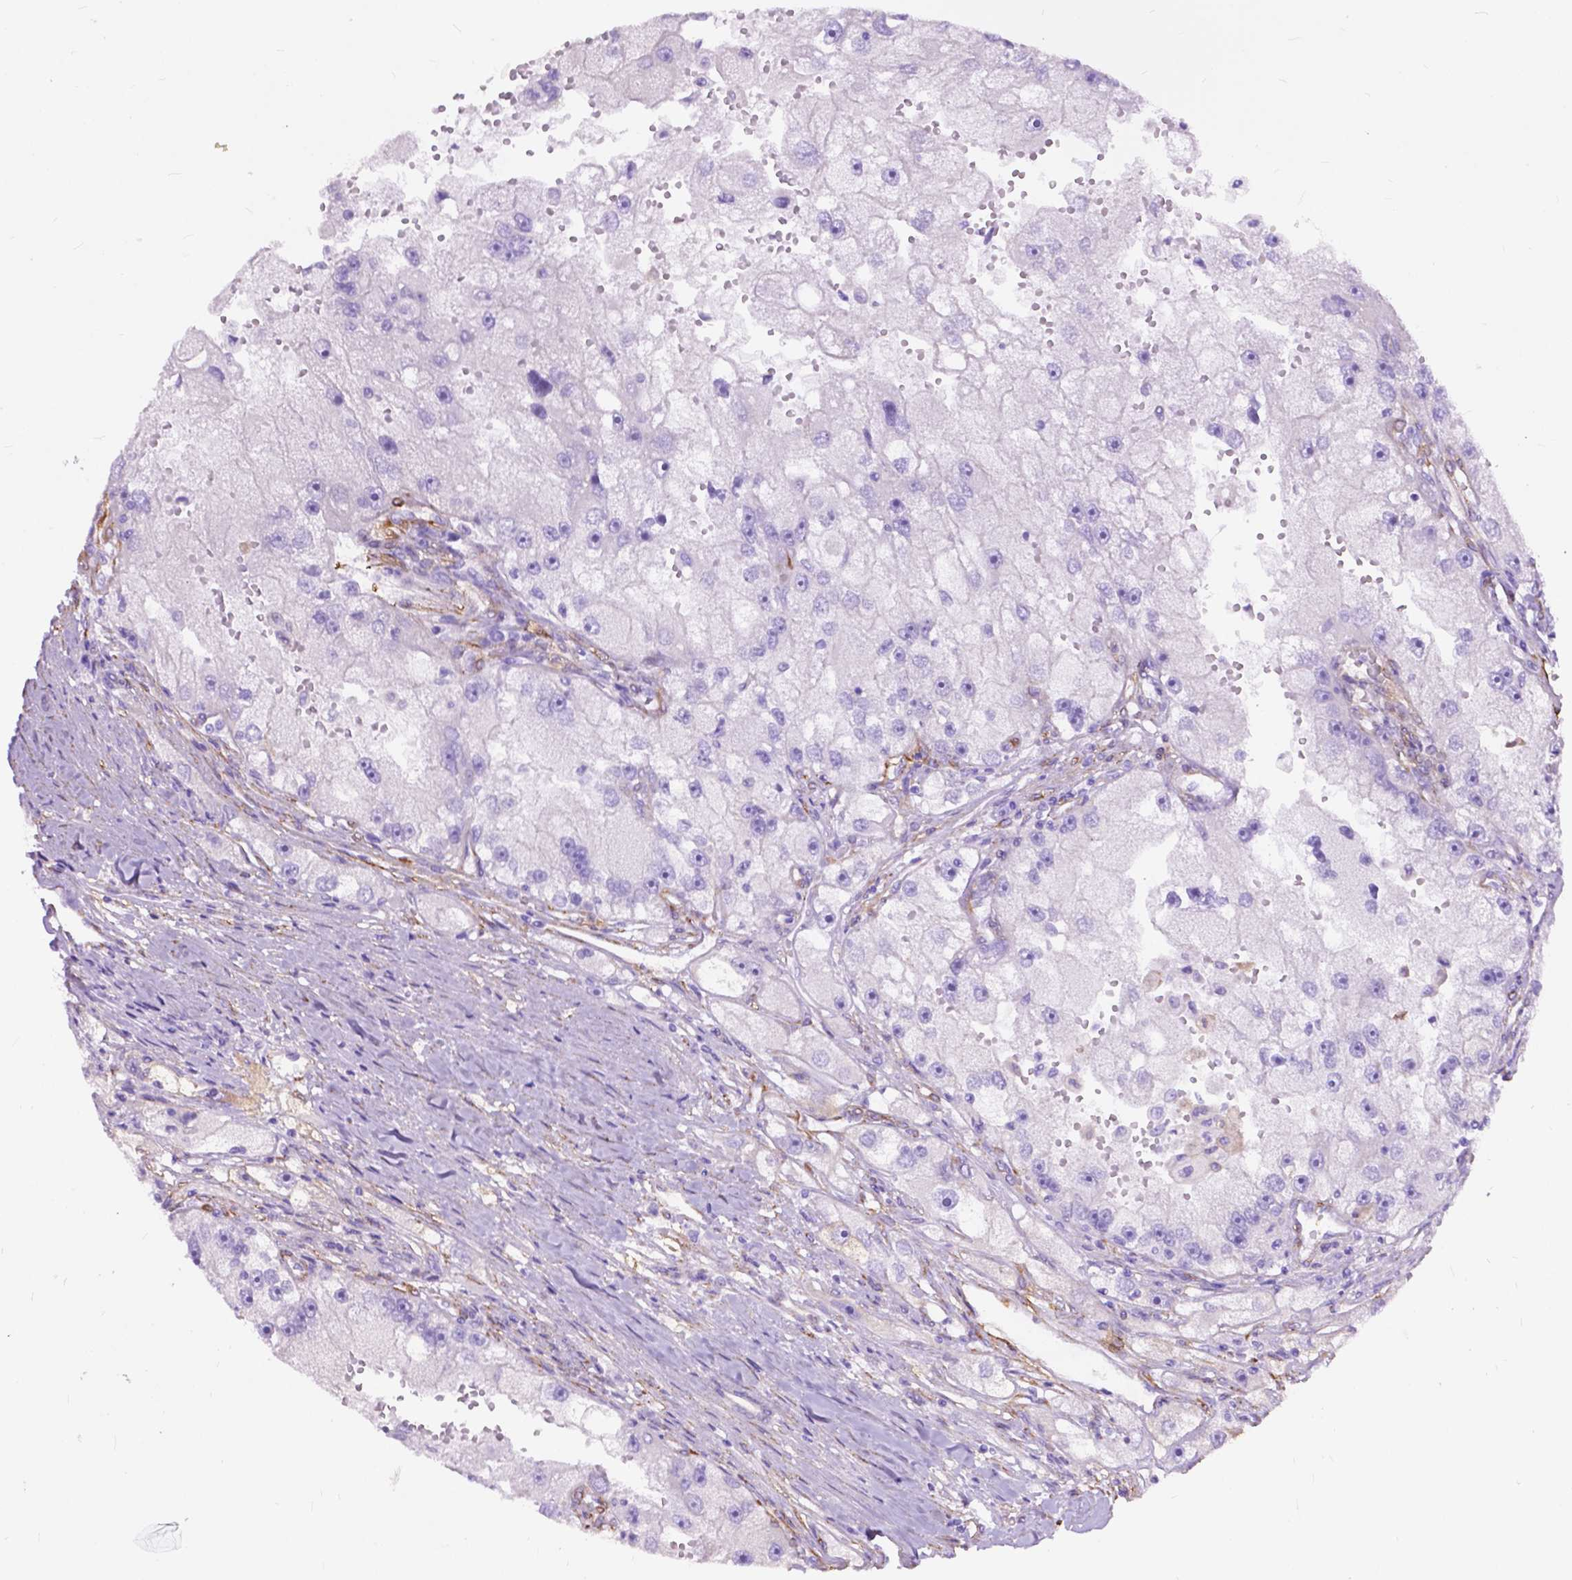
{"staining": {"intensity": "negative", "quantity": "none", "location": "none"}, "tissue": "renal cancer", "cell_type": "Tumor cells", "image_type": "cancer", "snomed": [{"axis": "morphology", "description": "Adenocarcinoma, NOS"}, {"axis": "topography", "description": "Kidney"}], "caption": "An IHC photomicrograph of renal cancer is shown. There is no staining in tumor cells of renal cancer.", "gene": "PCDHA12", "patient": {"sex": "male", "age": 63}}